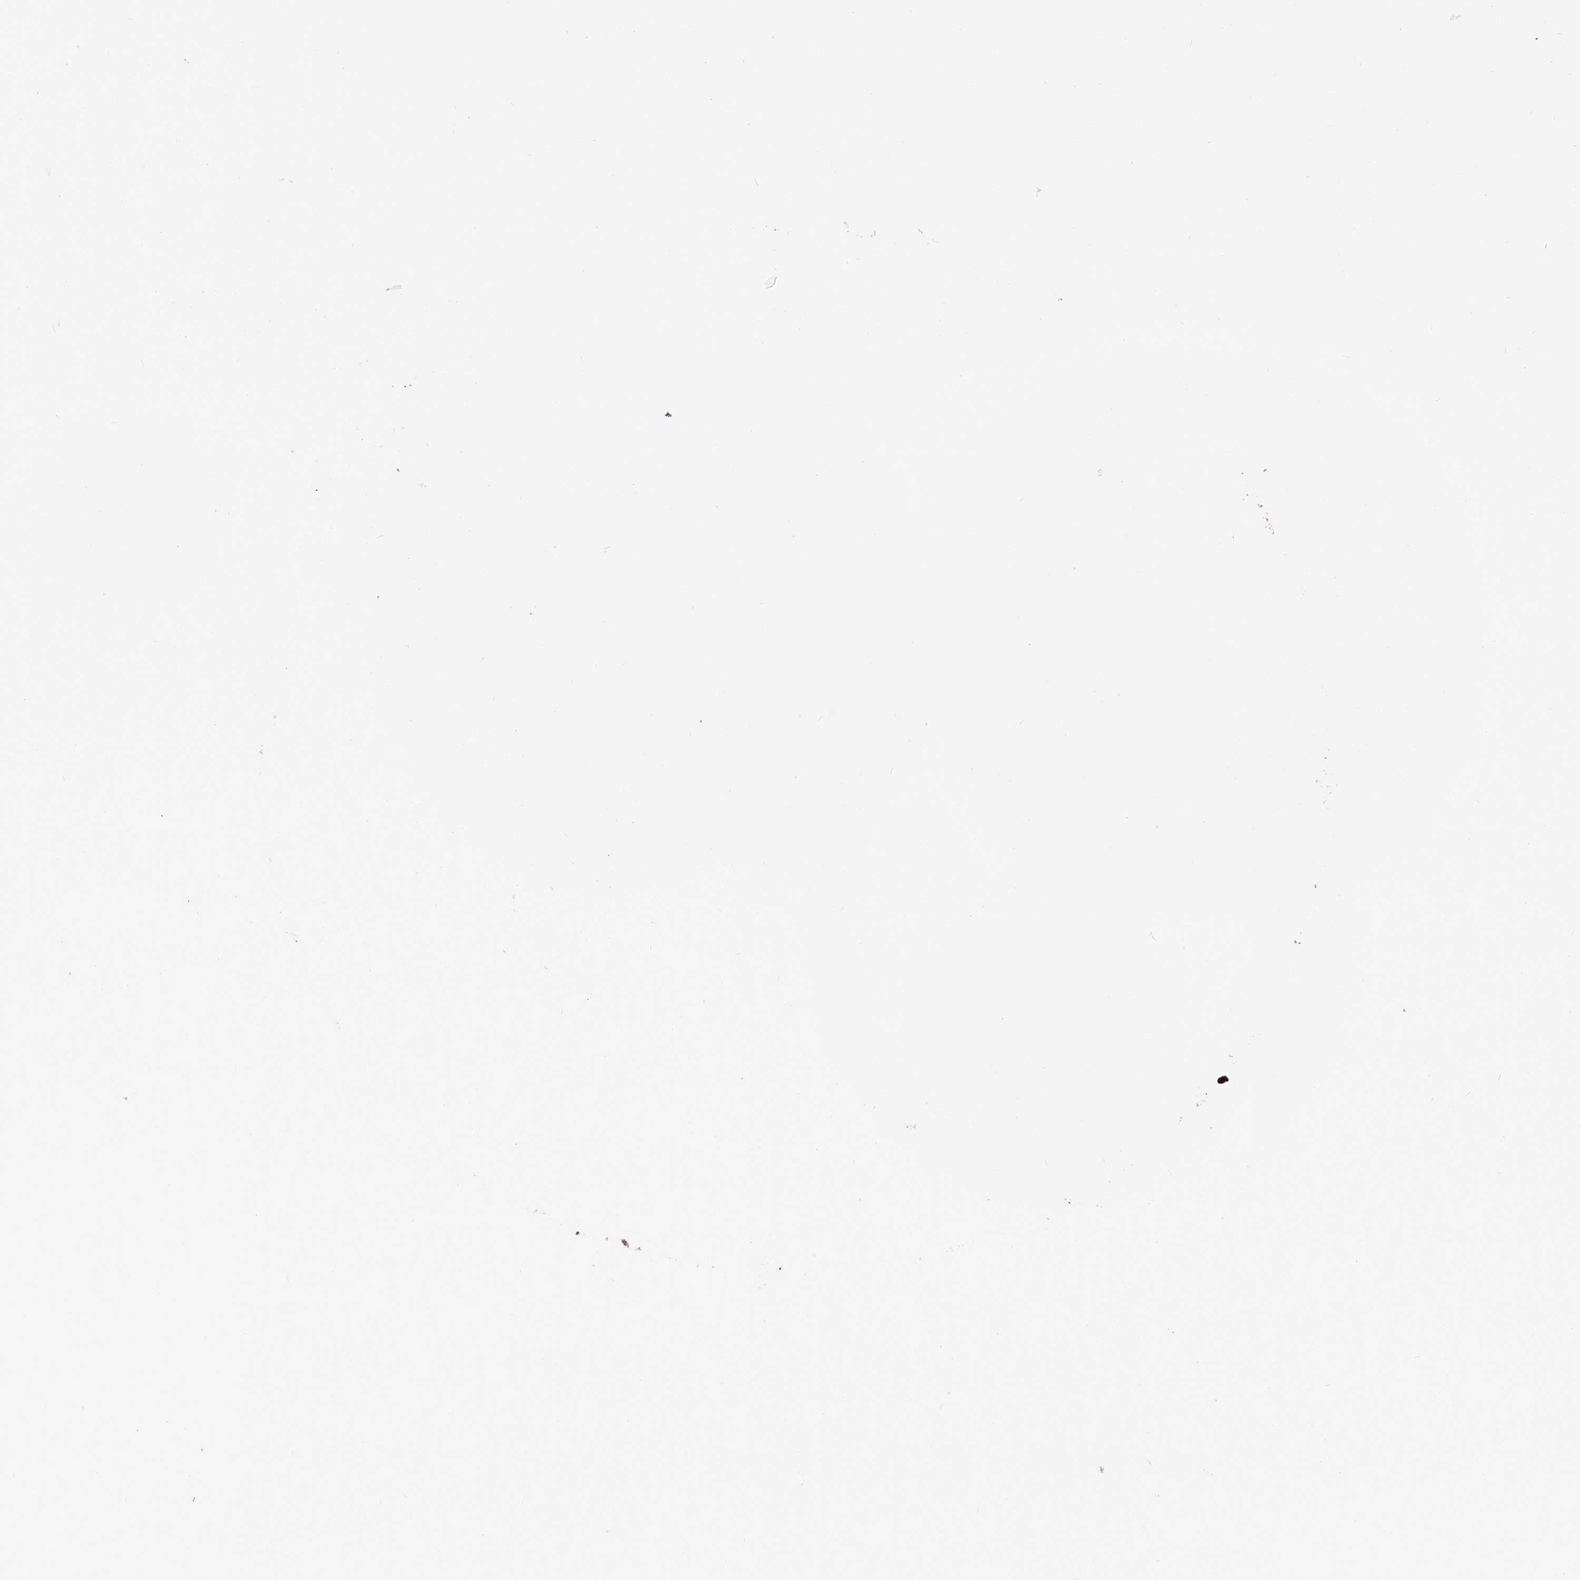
{"staining": {"intensity": "strong", "quantity": ">75%", "location": "cytoplasmic/membranous"}, "tissue": "parathyroid gland", "cell_type": "Glandular cells", "image_type": "normal", "snomed": [{"axis": "morphology", "description": "Normal tissue, NOS"}, {"axis": "topography", "description": "Parathyroid gland"}], "caption": "Unremarkable parathyroid gland demonstrates strong cytoplasmic/membranous positivity in approximately >75% of glandular cells, visualized by immunohistochemistry.", "gene": "STARD5", "patient": {"sex": "male", "age": 83}}